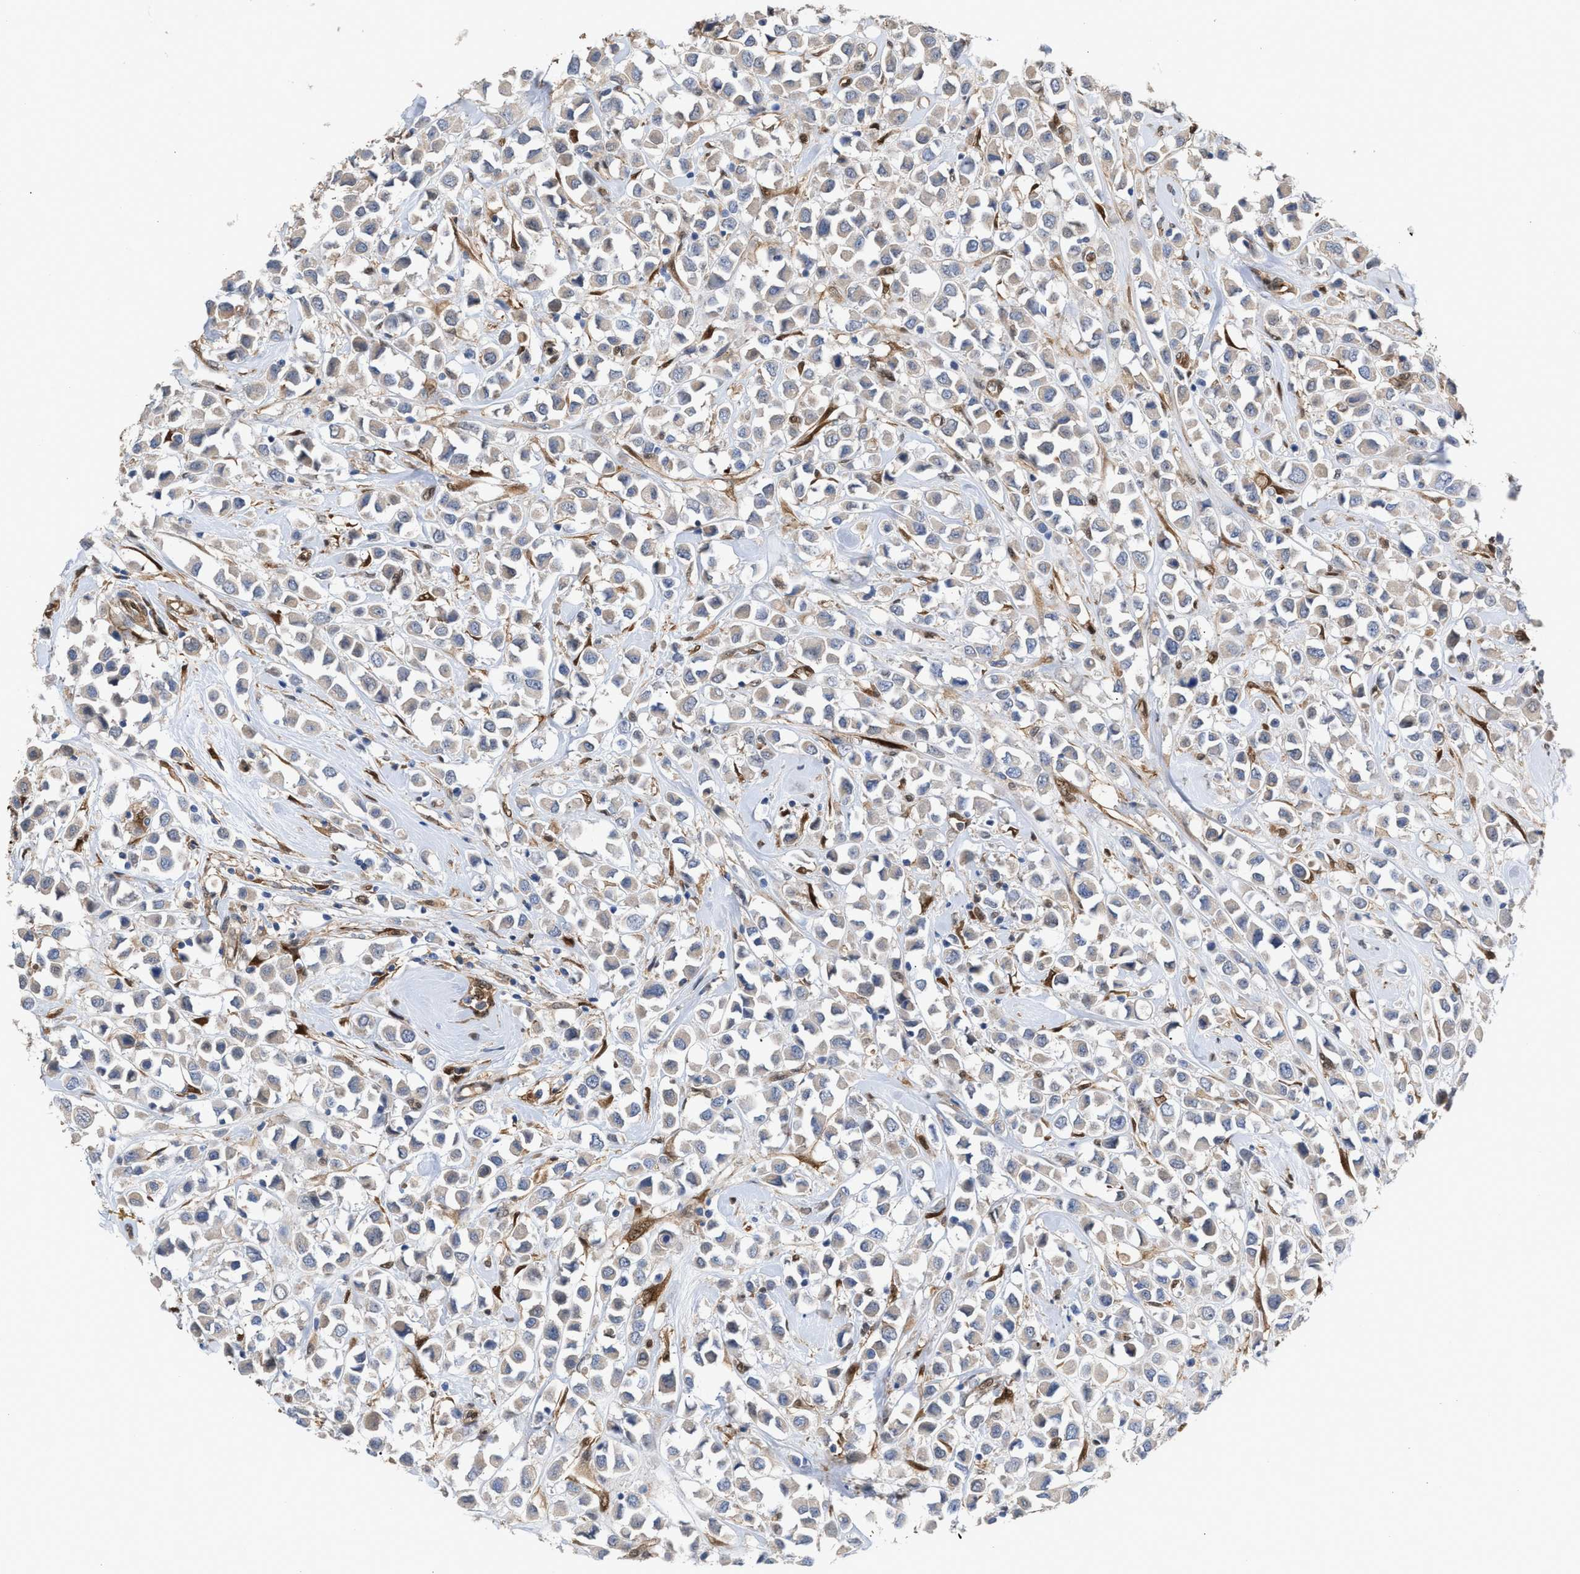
{"staining": {"intensity": "negative", "quantity": "none", "location": "none"}, "tissue": "breast cancer", "cell_type": "Tumor cells", "image_type": "cancer", "snomed": [{"axis": "morphology", "description": "Duct carcinoma"}, {"axis": "topography", "description": "Breast"}], "caption": "Histopathology image shows no significant protein staining in tumor cells of breast cancer (intraductal carcinoma). (DAB immunohistochemistry, high magnification).", "gene": "TP53I3", "patient": {"sex": "female", "age": 61}}